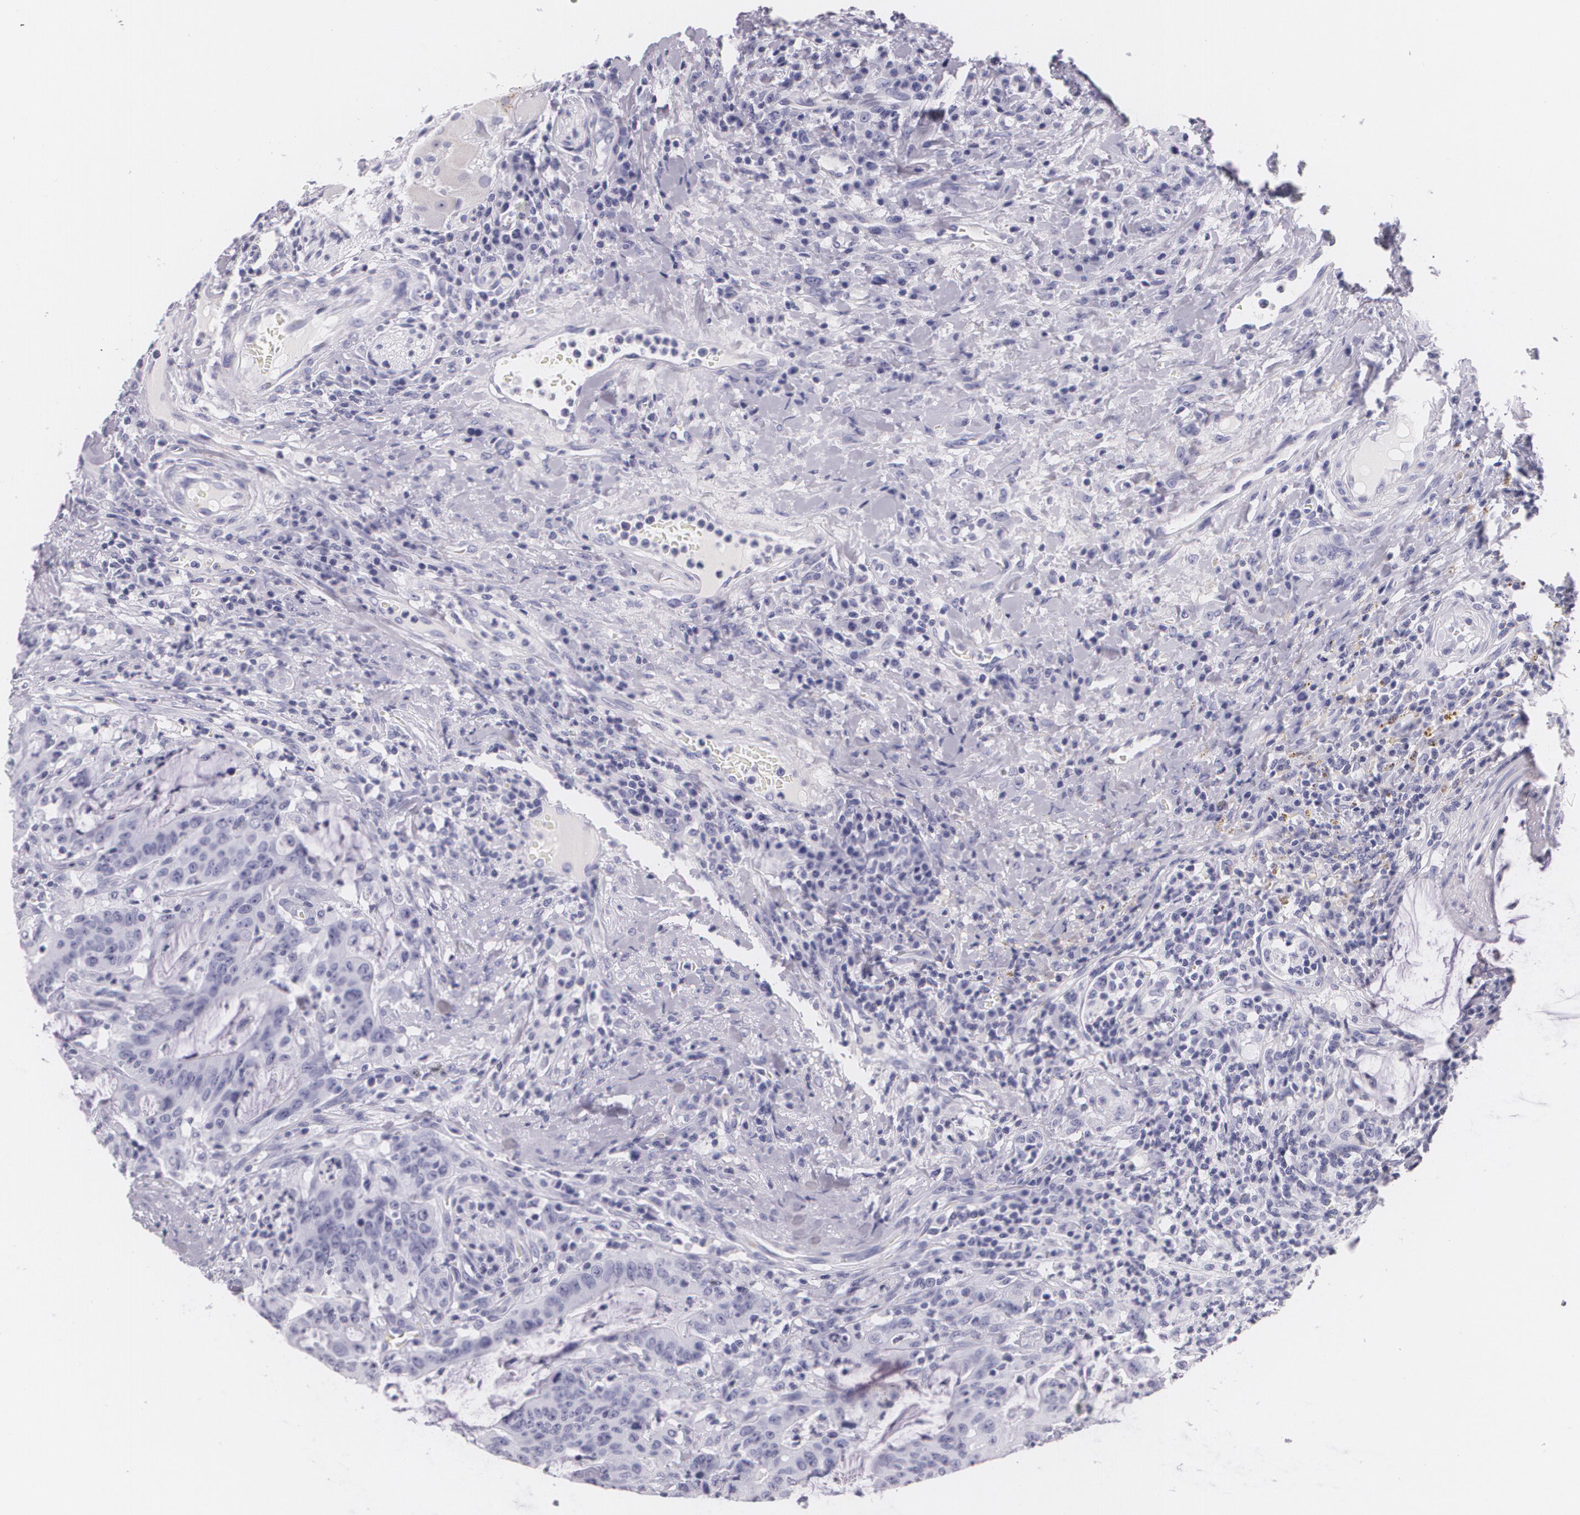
{"staining": {"intensity": "negative", "quantity": "none", "location": "none"}, "tissue": "colorectal cancer", "cell_type": "Tumor cells", "image_type": "cancer", "snomed": [{"axis": "morphology", "description": "Adenocarcinoma, NOS"}, {"axis": "topography", "description": "Colon"}], "caption": "Tumor cells are negative for protein expression in human colorectal cancer (adenocarcinoma).", "gene": "DLG4", "patient": {"sex": "male", "age": 54}}